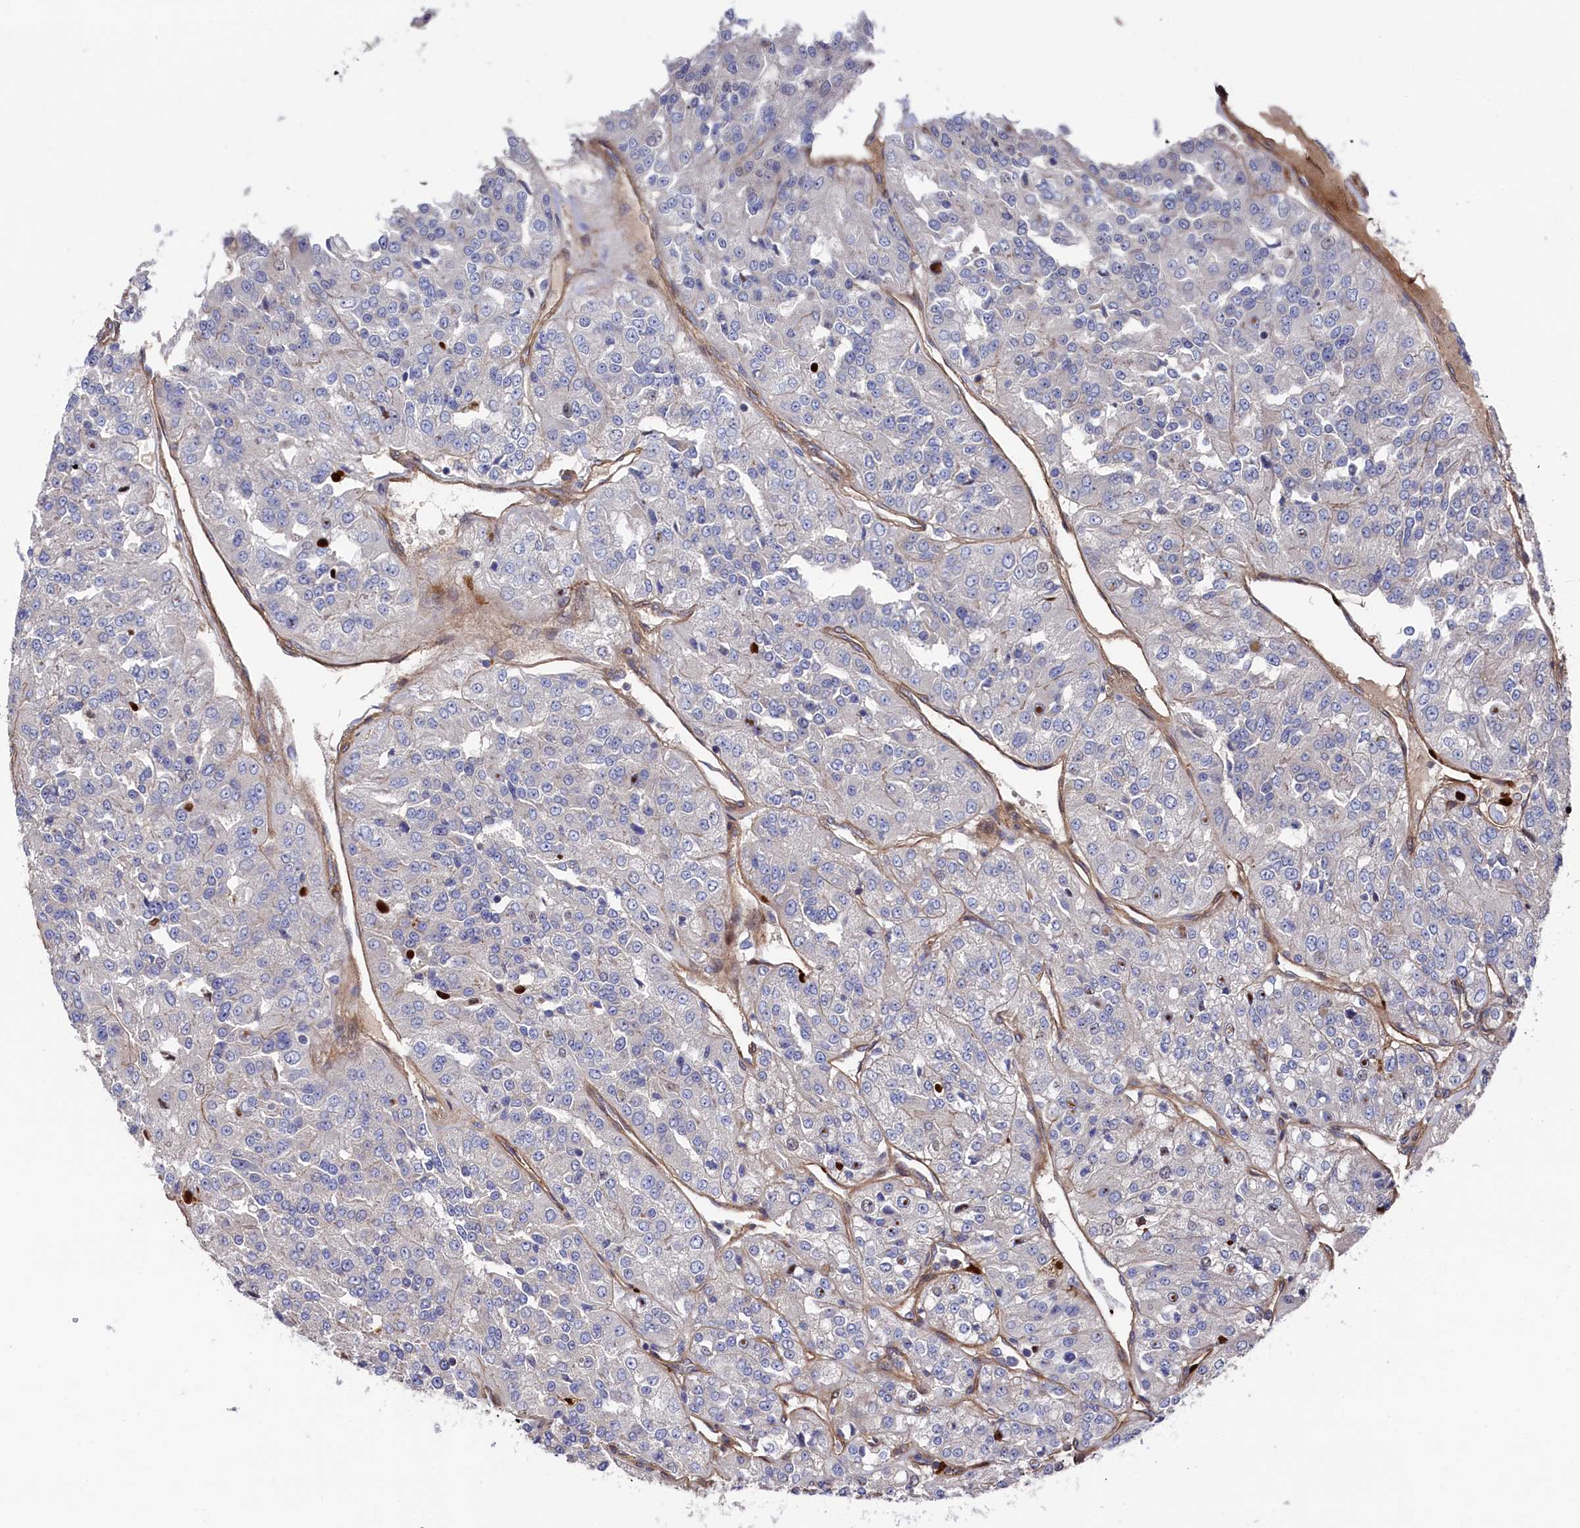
{"staining": {"intensity": "negative", "quantity": "none", "location": "none"}, "tissue": "renal cancer", "cell_type": "Tumor cells", "image_type": "cancer", "snomed": [{"axis": "morphology", "description": "Adenocarcinoma, NOS"}, {"axis": "topography", "description": "Kidney"}], "caption": "Immunohistochemical staining of renal cancer reveals no significant expression in tumor cells.", "gene": "ZNF891", "patient": {"sex": "female", "age": 63}}